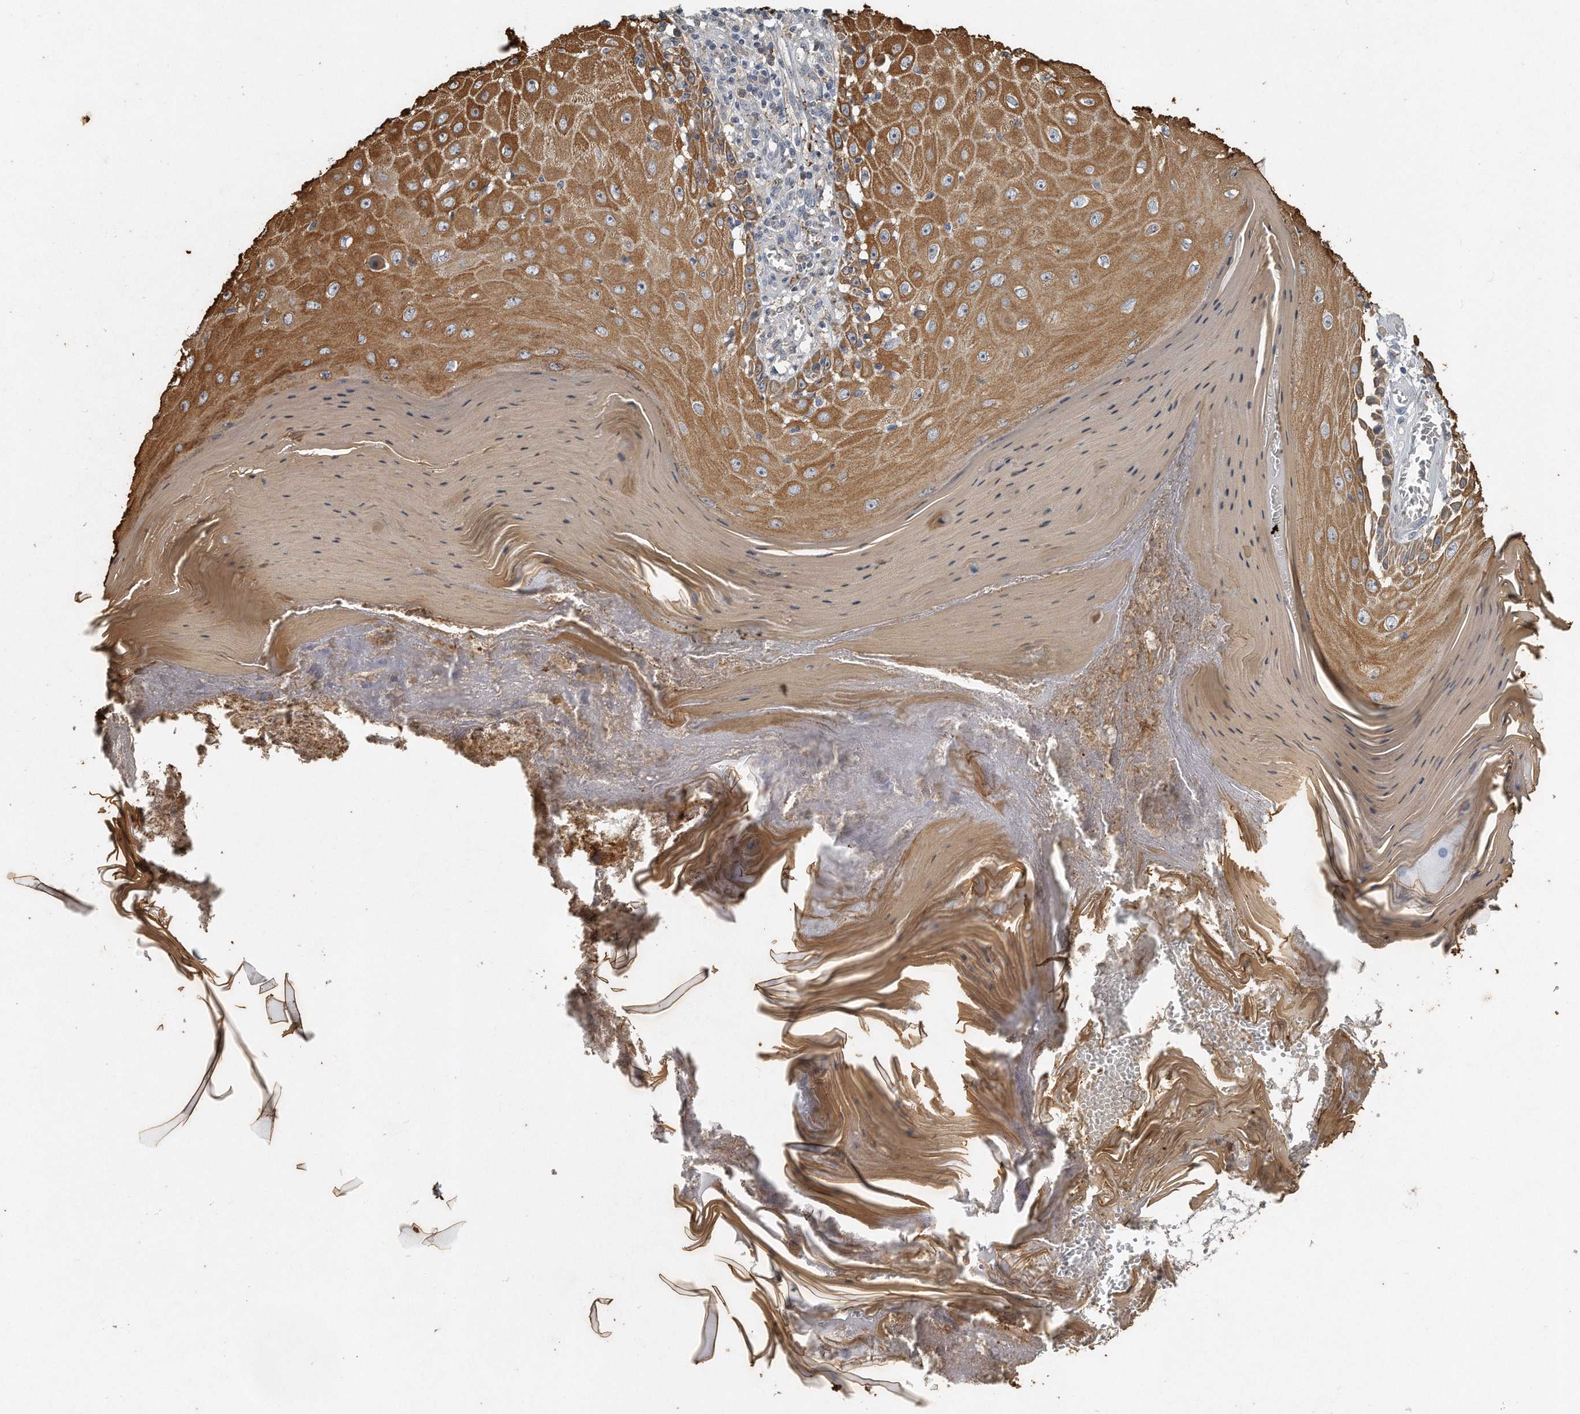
{"staining": {"intensity": "moderate", "quantity": ">75%", "location": "cytoplasmic/membranous"}, "tissue": "skin cancer", "cell_type": "Tumor cells", "image_type": "cancer", "snomed": [{"axis": "morphology", "description": "Squamous cell carcinoma, NOS"}, {"axis": "topography", "description": "Skin"}], "caption": "IHC of human skin cancer (squamous cell carcinoma) shows medium levels of moderate cytoplasmic/membranous expression in about >75% of tumor cells. Nuclei are stained in blue.", "gene": "CAMK1", "patient": {"sex": "female", "age": 73}}